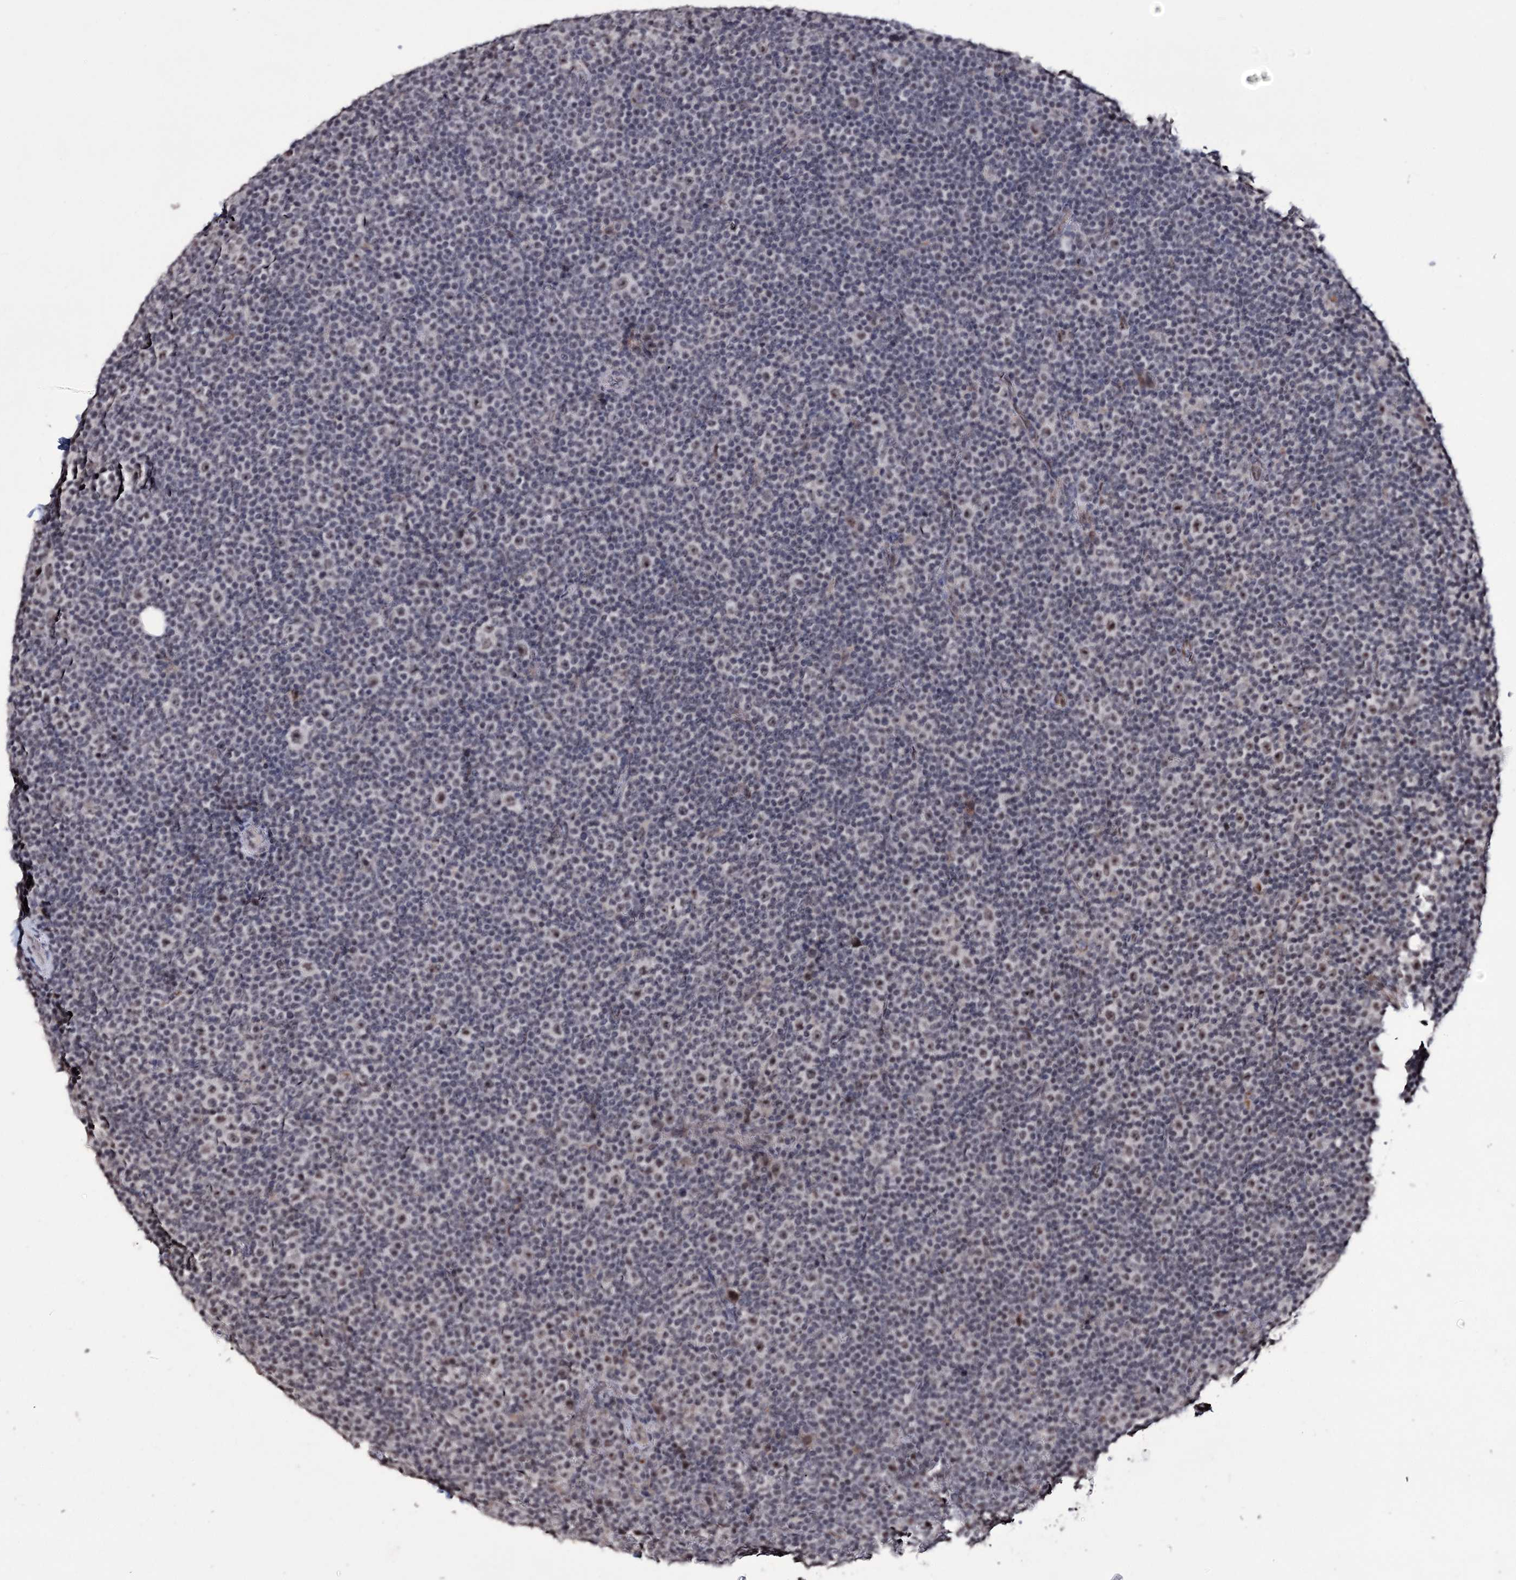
{"staining": {"intensity": "weak", "quantity": "<25%", "location": "nuclear"}, "tissue": "lymphoma", "cell_type": "Tumor cells", "image_type": "cancer", "snomed": [{"axis": "morphology", "description": "Malignant lymphoma, non-Hodgkin's type, Low grade"}, {"axis": "topography", "description": "Lymph node"}], "caption": "There is no significant staining in tumor cells of lymphoma.", "gene": "VGLL4", "patient": {"sex": "female", "age": 67}}